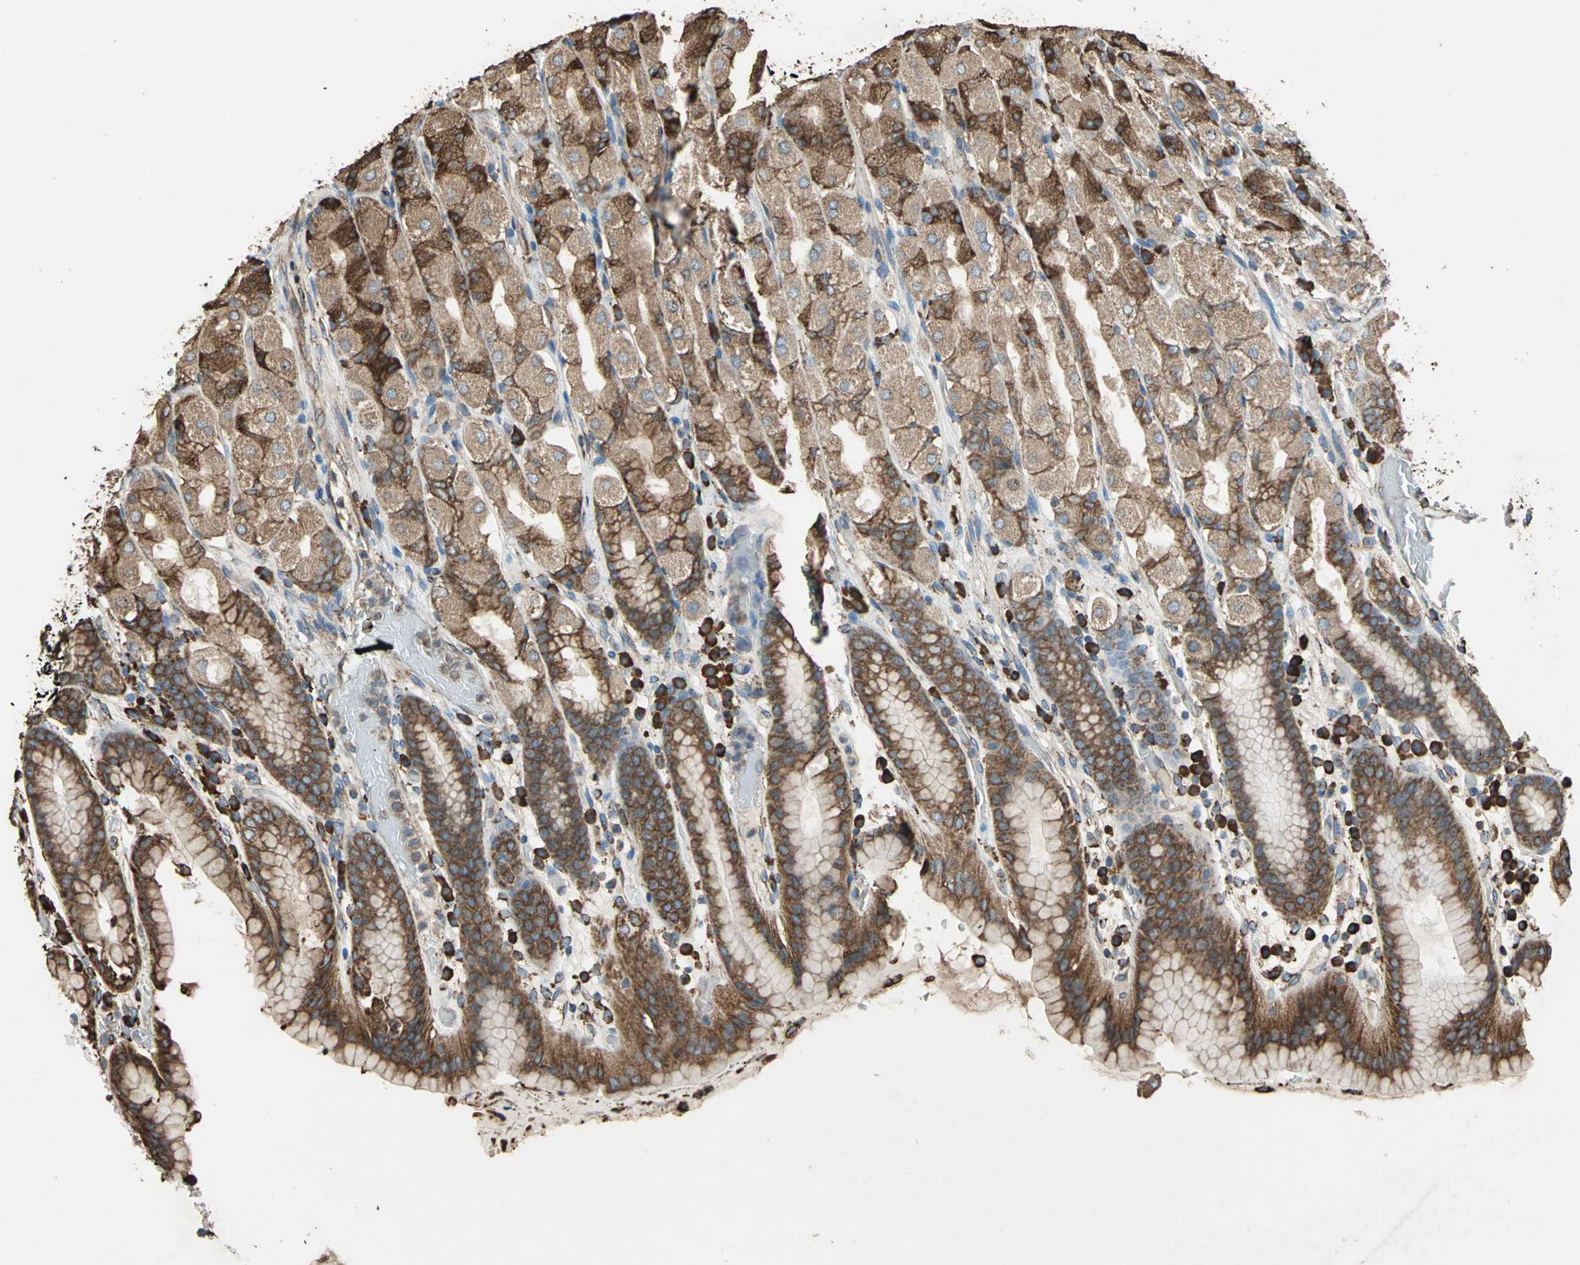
{"staining": {"intensity": "strong", "quantity": ">75%", "location": "cytoplasmic/membranous"}, "tissue": "stomach", "cell_type": "Glandular cells", "image_type": "normal", "snomed": [{"axis": "morphology", "description": "Normal tissue, NOS"}, {"axis": "topography", "description": "Stomach, upper"}], "caption": "Protein expression analysis of benign human stomach reveals strong cytoplasmic/membranous staining in approximately >75% of glandular cells. (DAB (3,3'-diaminobenzidine) IHC, brown staining for protein, blue staining for nuclei).", "gene": "GPANK1", "patient": {"sex": "male", "age": 68}}